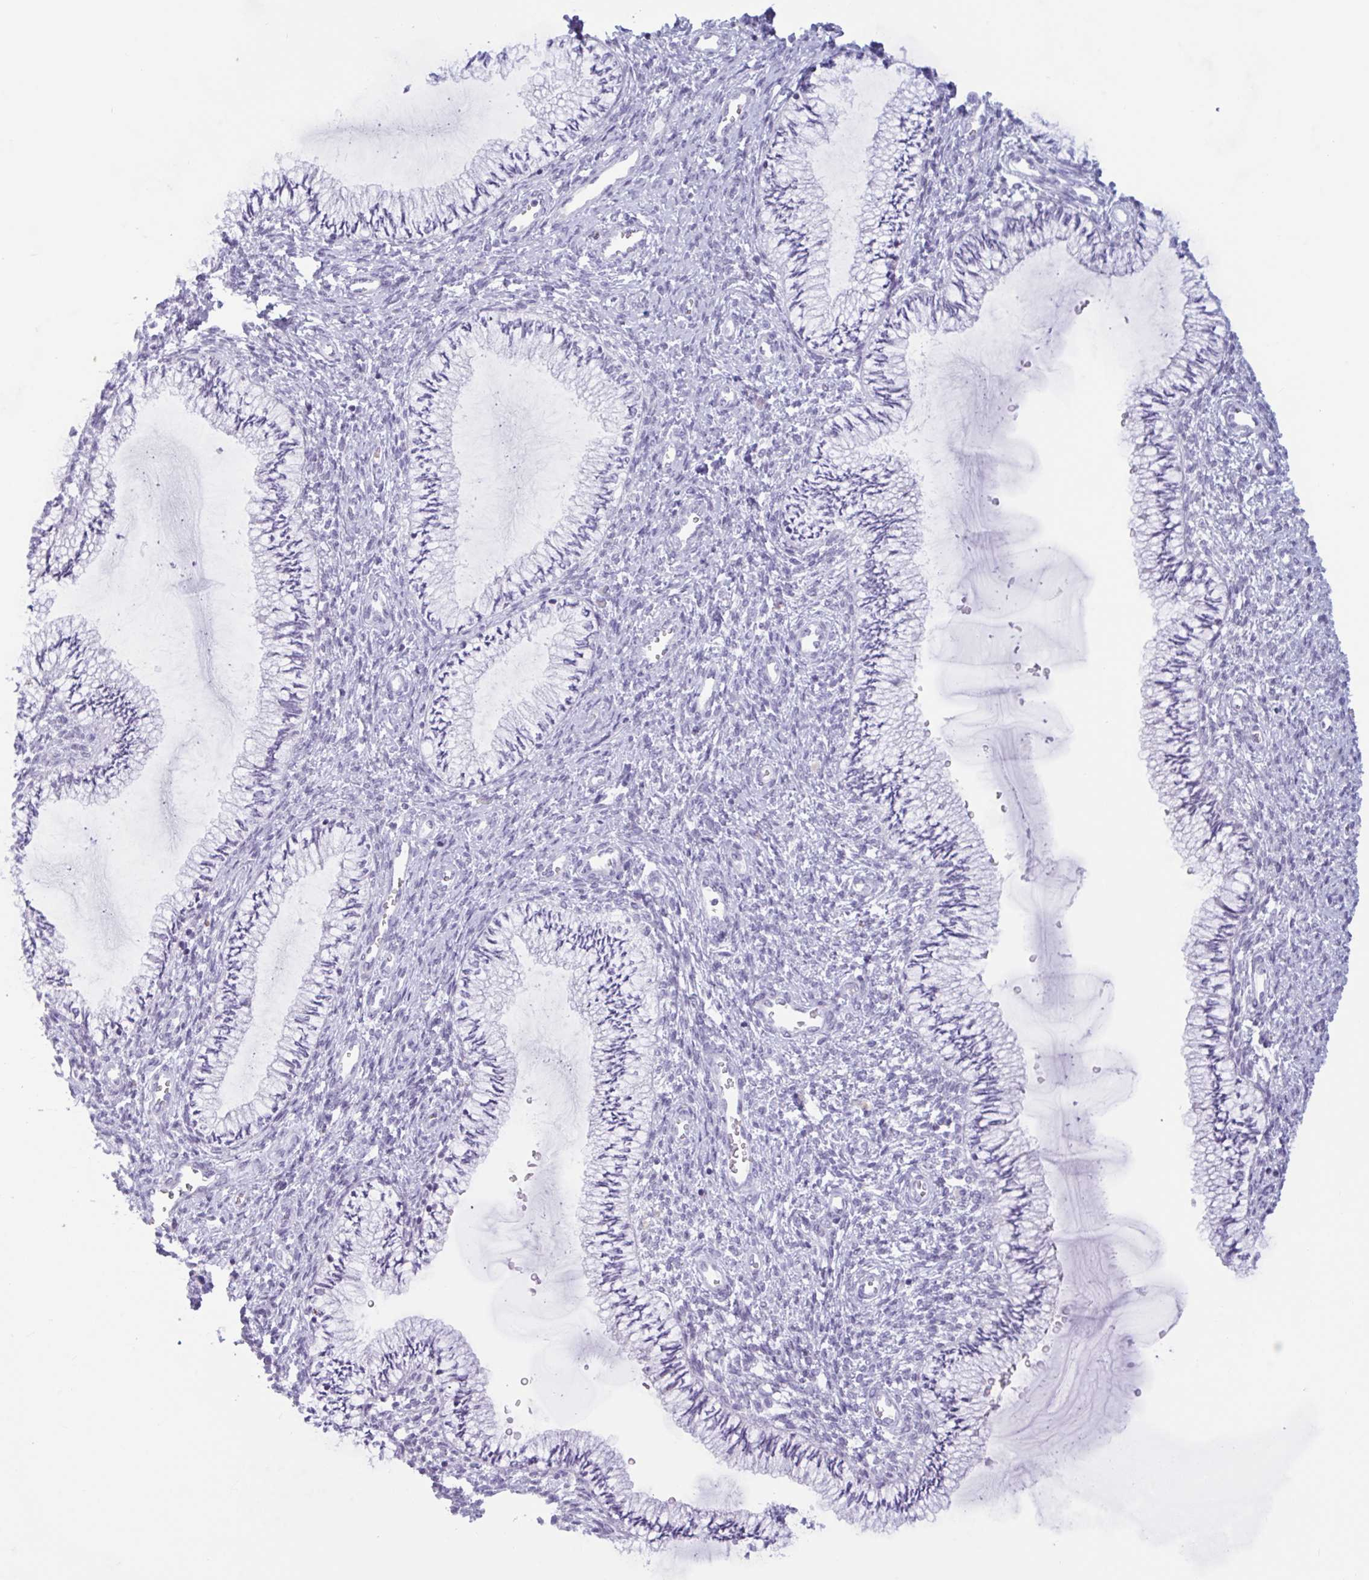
{"staining": {"intensity": "negative", "quantity": "none", "location": "none"}, "tissue": "cervix", "cell_type": "Glandular cells", "image_type": "normal", "snomed": [{"axis": "morphology", "description": "Normal tissue, NOS"}, {"axis": "topography", "description": "Cervix"}], "caption": "DAB (3,3'-diaminobenzidine) immunohistochemical staining of unremarkable human cervix reveals no significant expression in glandular cells.", "gene": "CTSE", "patient": {"sex": "female", "age": 24}}